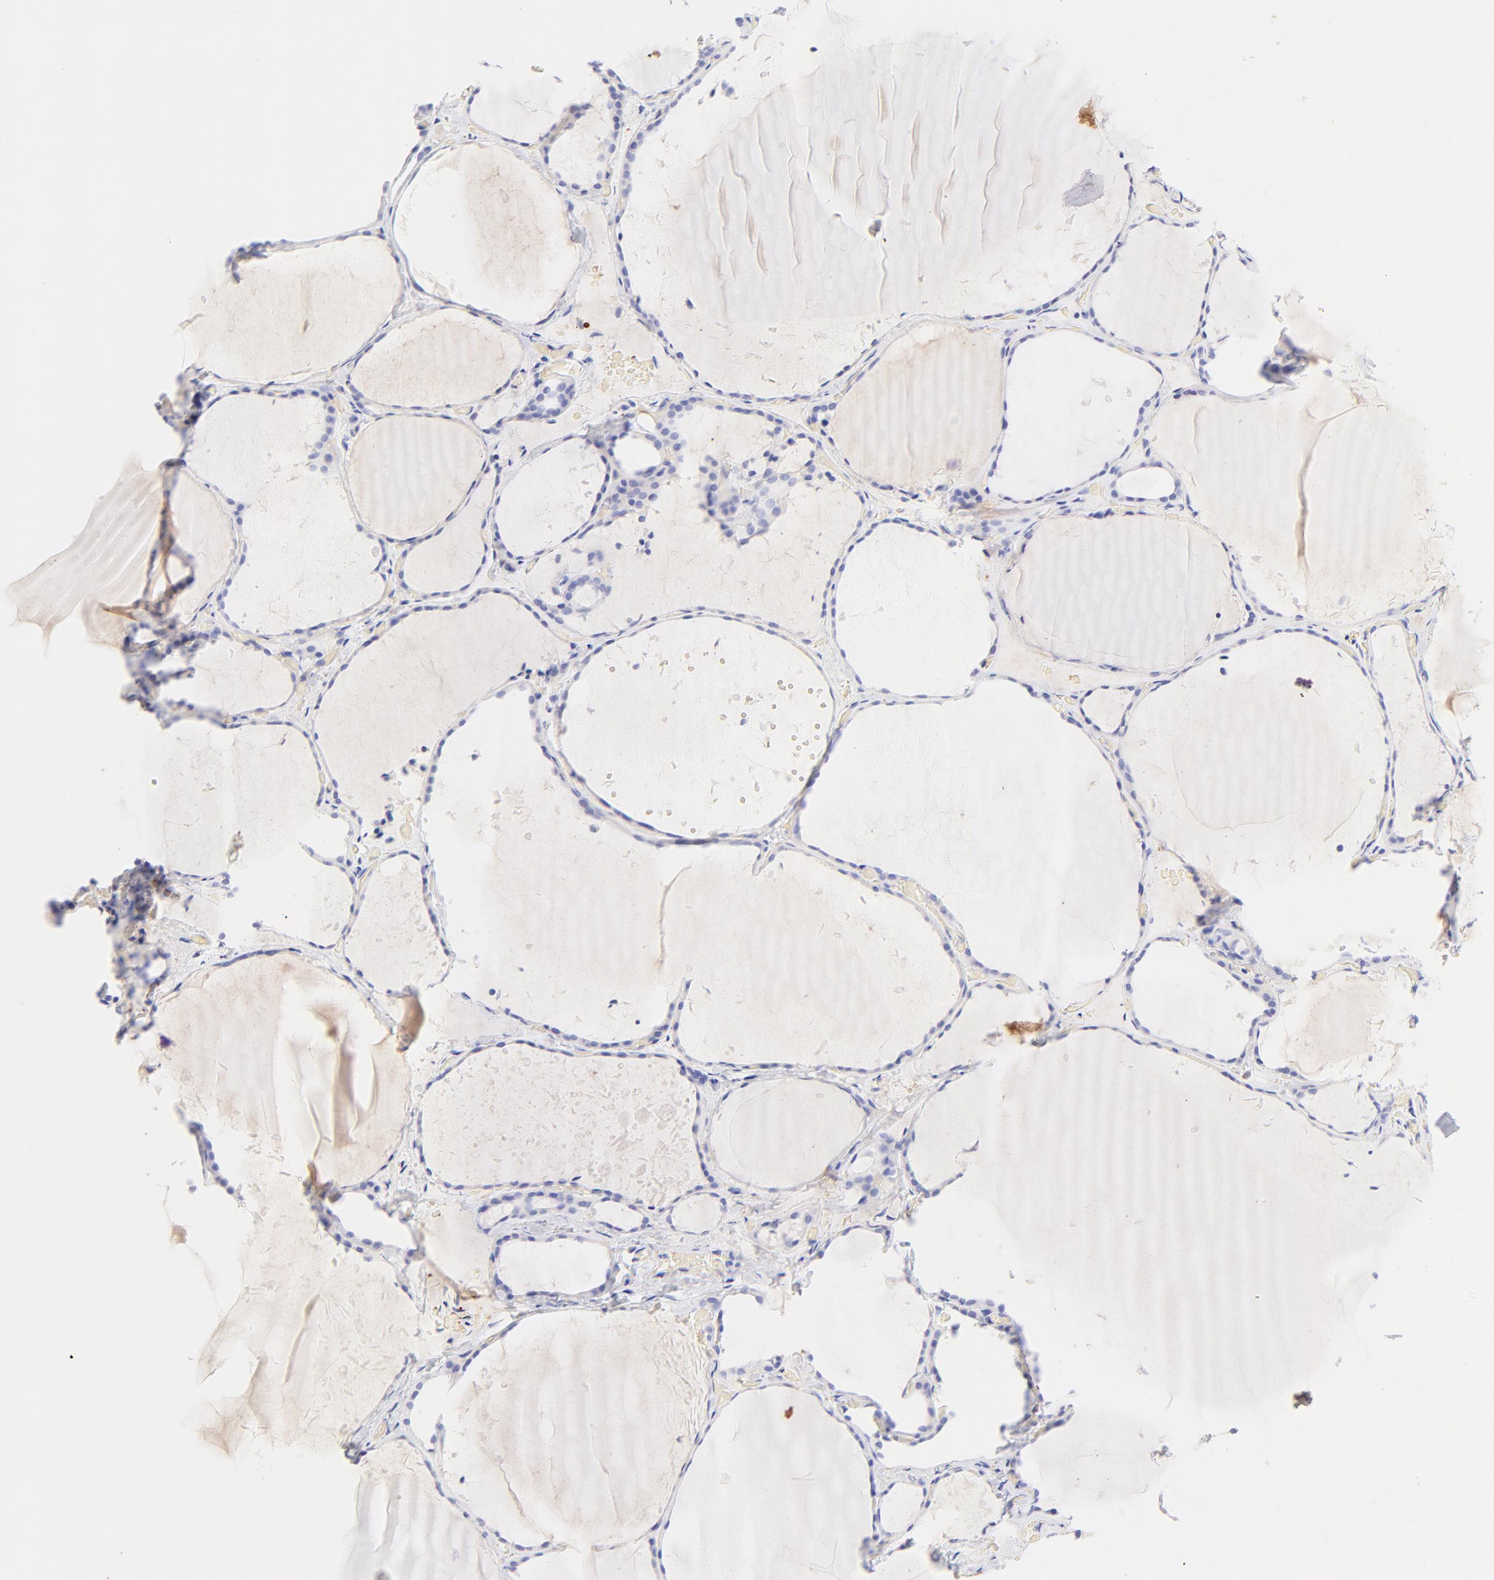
{"staining": {"intensity": "negative", "quantity": "none", "location": "none"}, "tissue": "thyroid gland", "cell_type": "Glandular cells", "image_type": "normal", "snomed": [{"axis": "morphology", "description": "Normal tissue, NOS"}, {"axis": "topography", "description": "Thyroid gland"}], "caption": "The histopathology image demonstrates no significant positivity in glandular cells of thyroid gland.", "gene": "FRMPD3", "patient": {"sex": "female", "age": 22}}